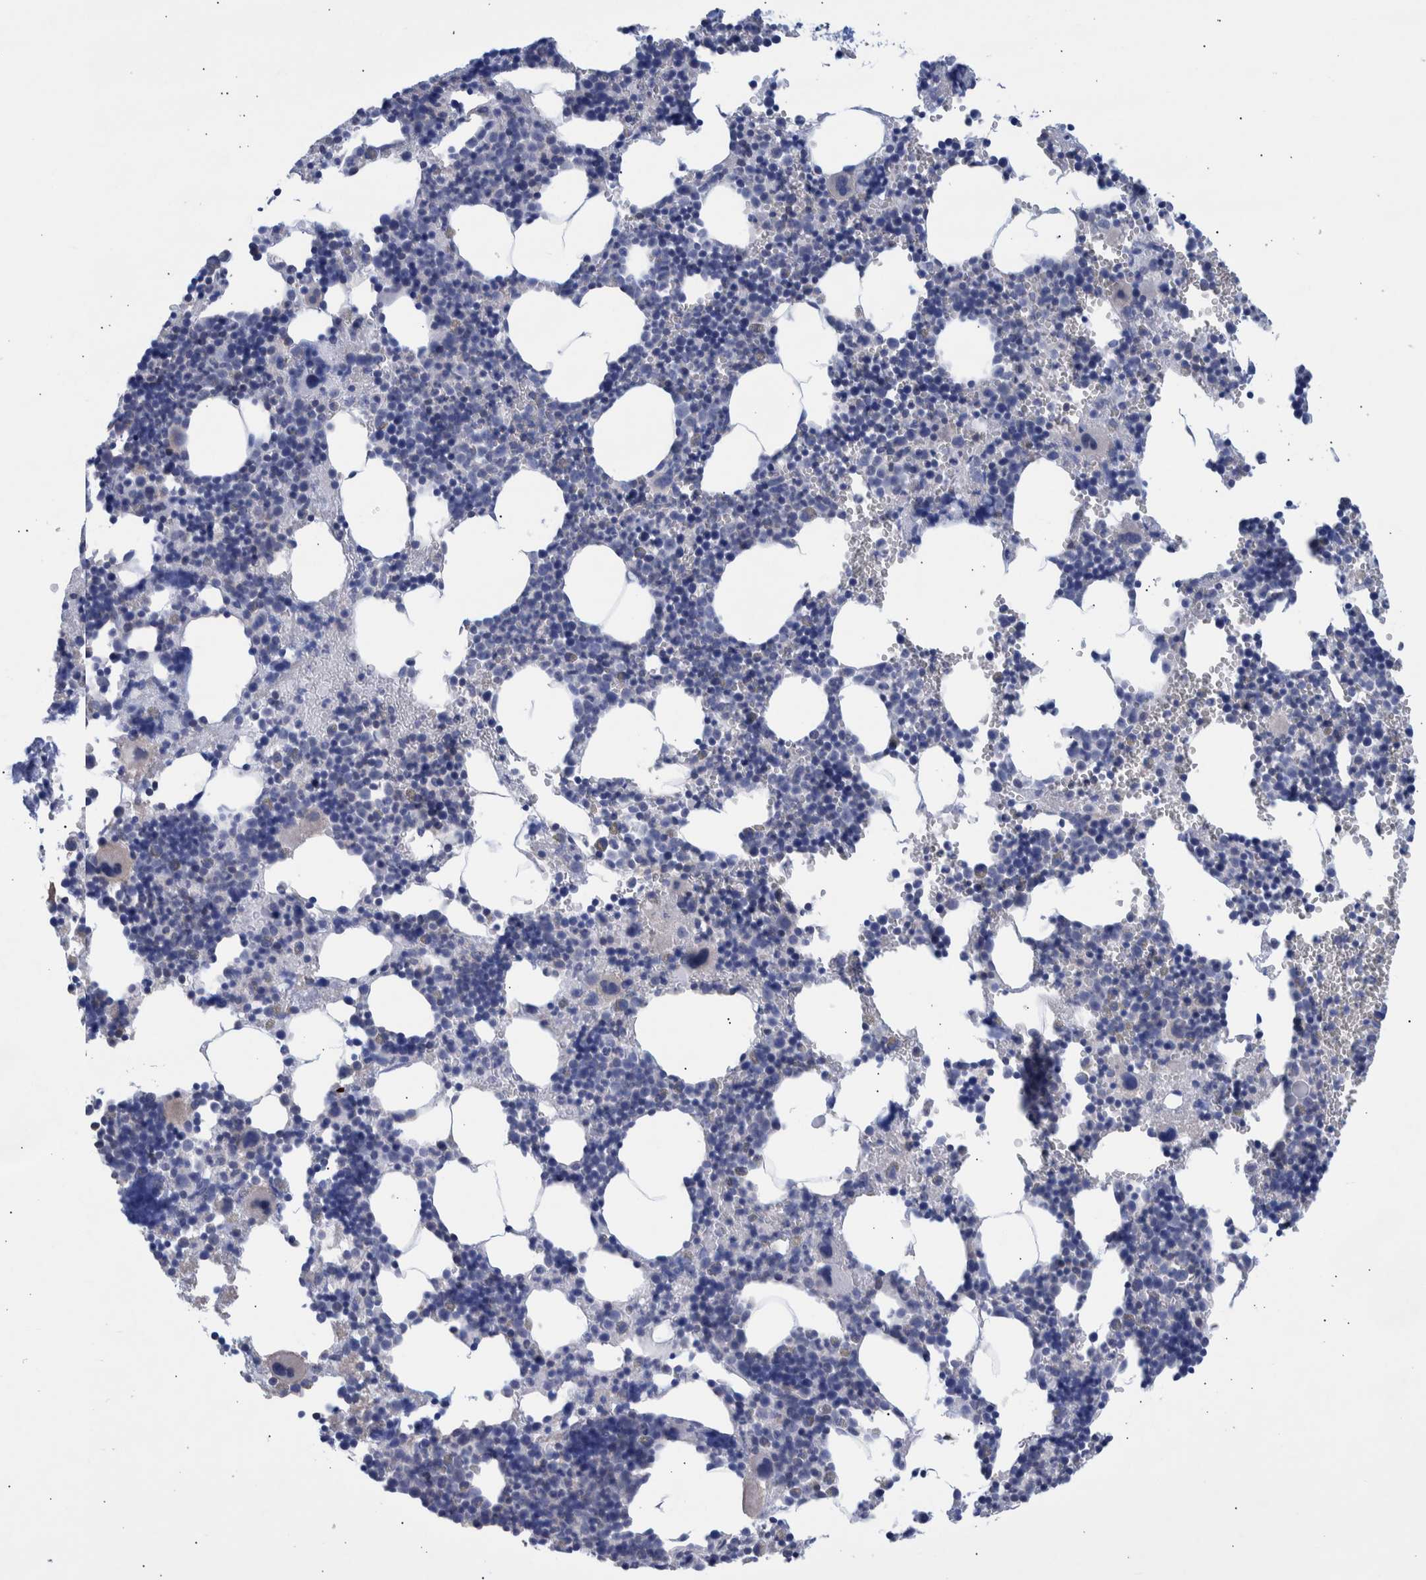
{"staining": {"intensity": "negative", "quantity": "none", "location": "none"}, "tissue": "bone marrow", "cell_type": "Hematopoietic cells", "image_type": "normal", "snomed": [{"axis": "morphology", "description": "Normal tissue, NOS"}, {"axis": "morphology", "description": "Inflammation, NOS"}, {"axis": "topography", "description": "Bone marrow"}], "caption": "Protein analysis of unremarkable bone marrow shows no significant positivity in hematopoietic cells.", "gene": "PPP3CC", "patient": {"sex": "male", "age": 31}}